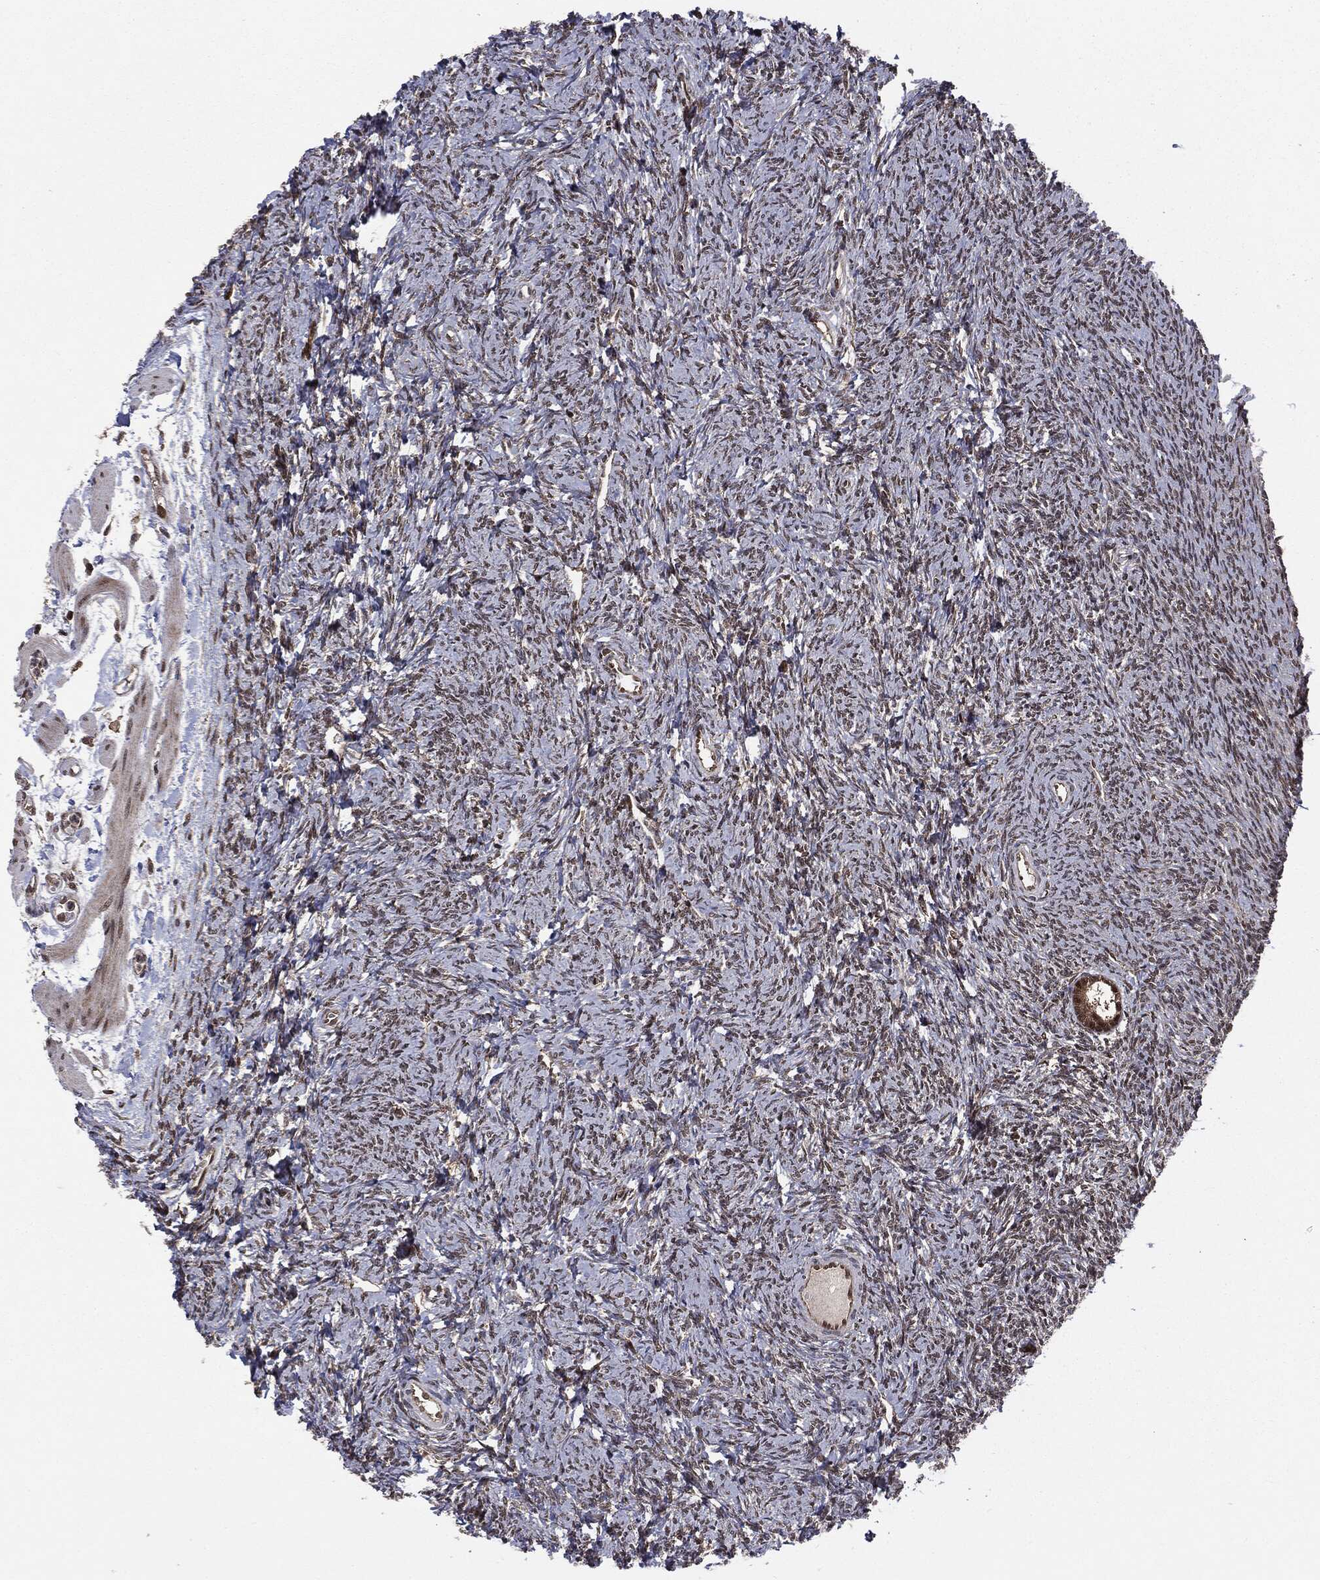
{"staining": {"intensity": "moderate", "quantity": ">75%", "location": "cytoplasmic/membranous,nuclear"}, "tissue": "ovary", "cell_type": "Follicle cells", "image_type": "normal", "snomed": [{"axis": "morphology", "description": "Normal tissue, NOS"}, {"axis": "topography", "description": "Fallopian tube"}, {"axis": "topography", "description": "Ovary"}], "caption": "High-magnification brightfield microscopy of normal ovary stained with DAB (brown) and counterstained with hematoxylin (blue). follicle cells exhibit moderate cytoplasmic/membranous,nuclear expression is appreciated in approximately>75% of cells.", "gene": "PTPA", "patient": {"sex": "female", "age": 33}}